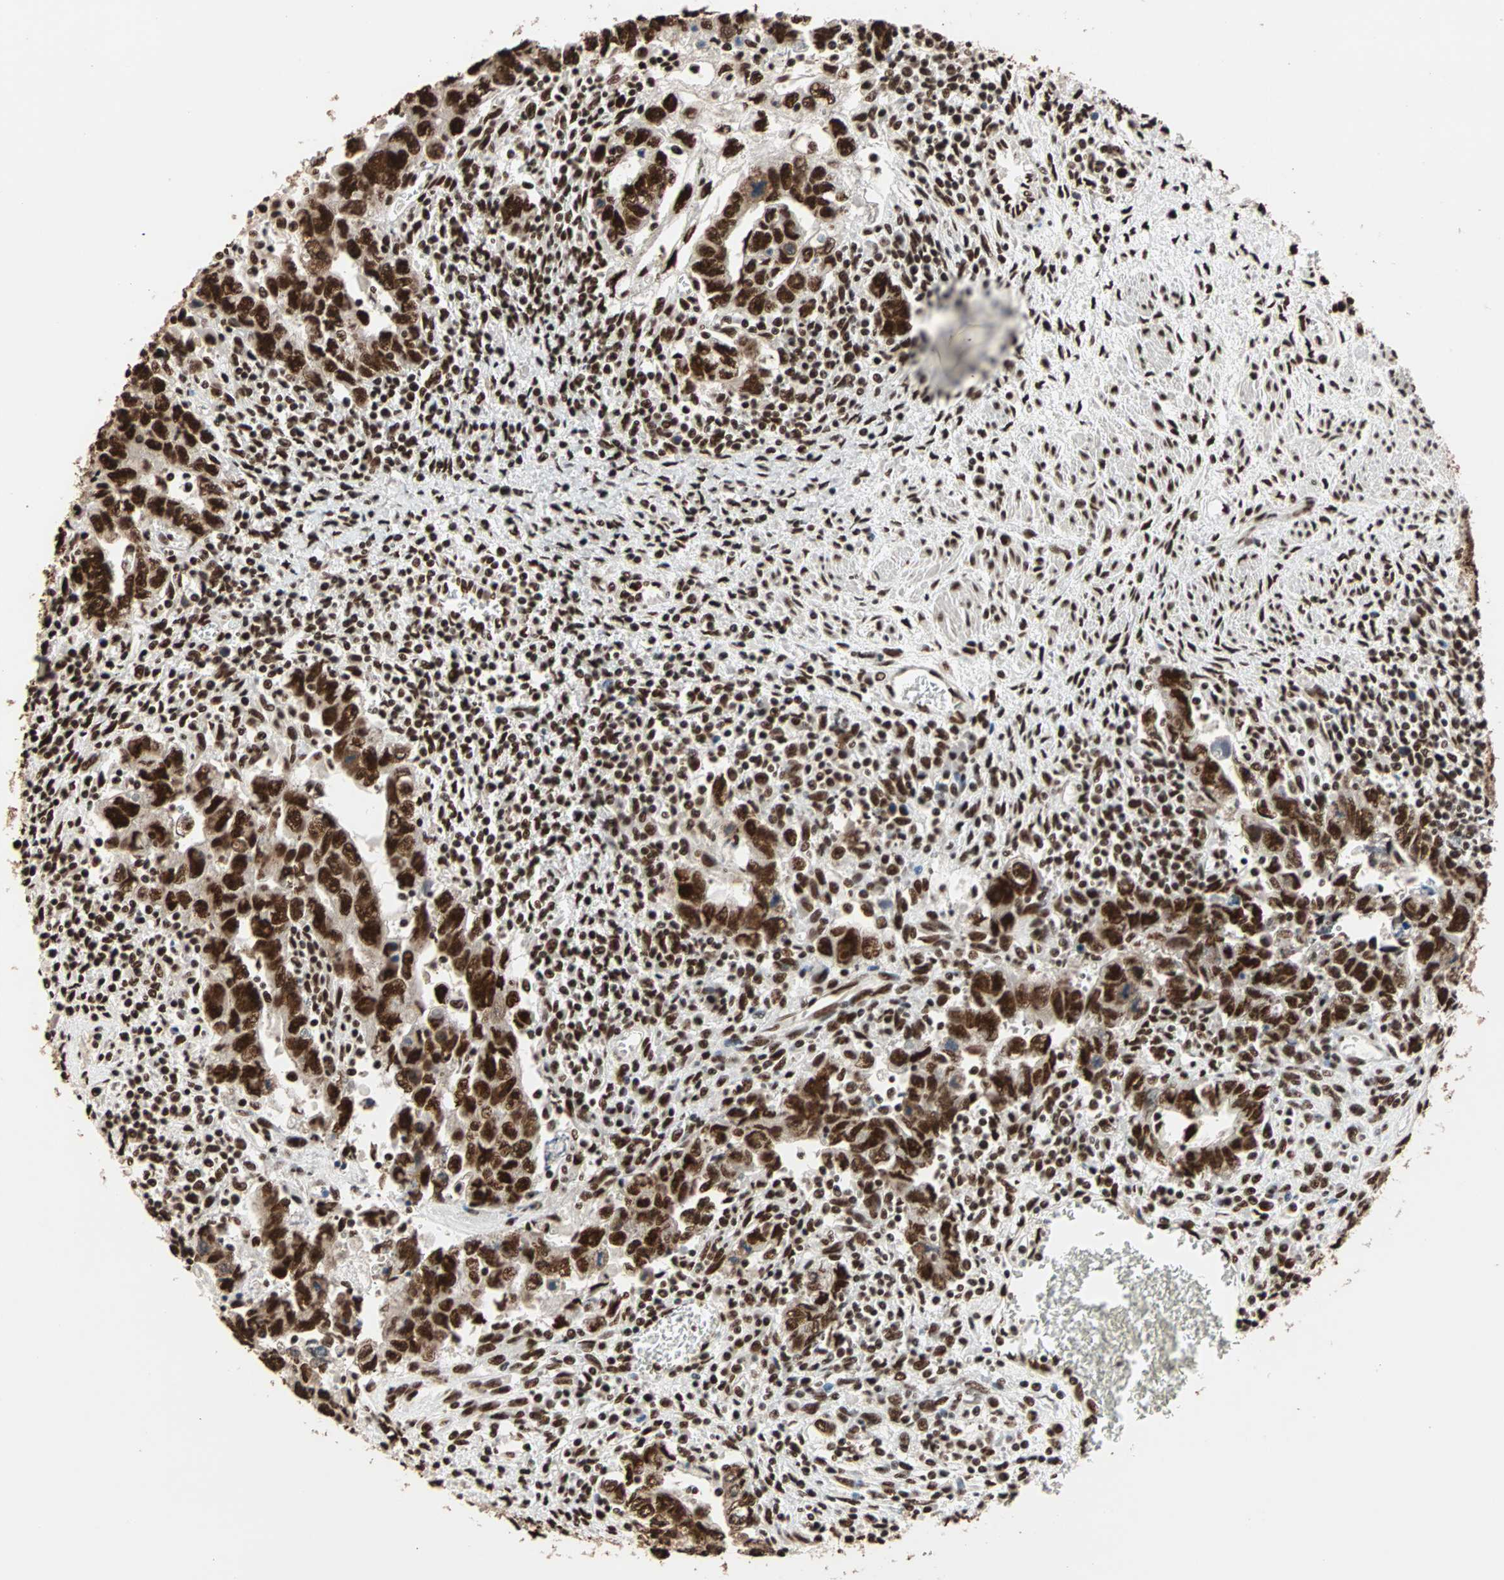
{"staining": {"intensity": "strong", "quantity": ">75%", "location": "nuclear"}, "tissue": "testis cancer", "cell_type": "Tumor cells", "image_type": "cancer", "snomed": [{"axis": "morphology", "description": "Carcinoma, Embryonal, NOS"}, {"axis": "topography", "description": "Testis"}], "caption": "Human embryonal carcinoma (testis) stained with a protein marker shows strong staining in tumor cells.", "gene": "ILF2", "patient": {"sex": "male", "age": 28}}